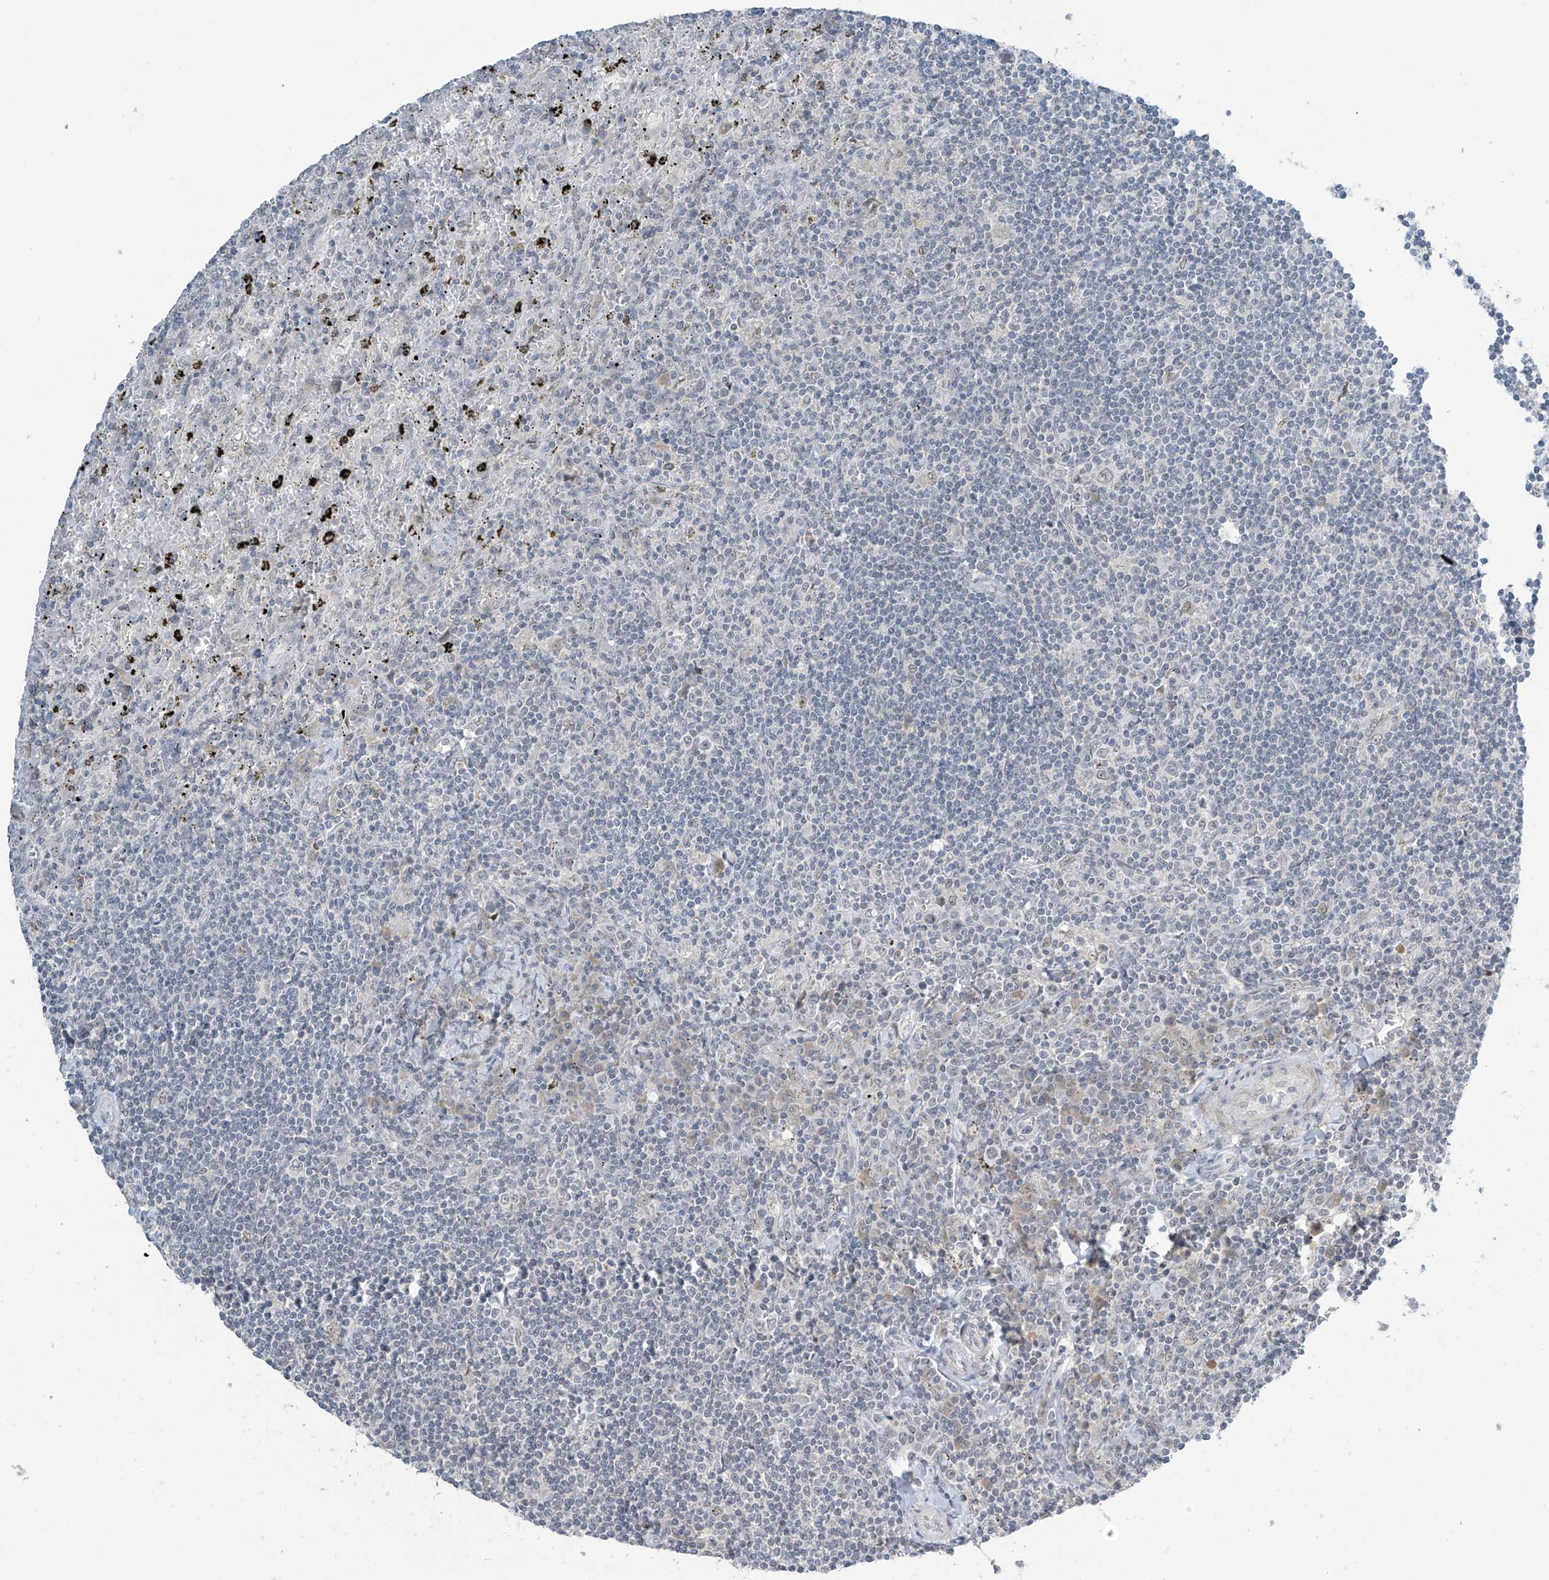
{"staining": {"intensity": "negative", "quantity": "none", "location": "none"}, "tissue": "lymphoma", "cell_type": "Tumor cells", "image_type": "cancer", "snomed": [{"axis": "morphology", "description": "Malignant lymphoma, non-Hodgkin's type, Low grade"}, {"axis": "topography", "description": "Spleen"}], "caption": "Immunohistochemistry (IHC) of human low-grade malignant lymphoma, non-Hodgkin's type displays no positivity in tumor cells.", "gene": "METAP1D", "patient": {"sex": "male", "age": 76}}